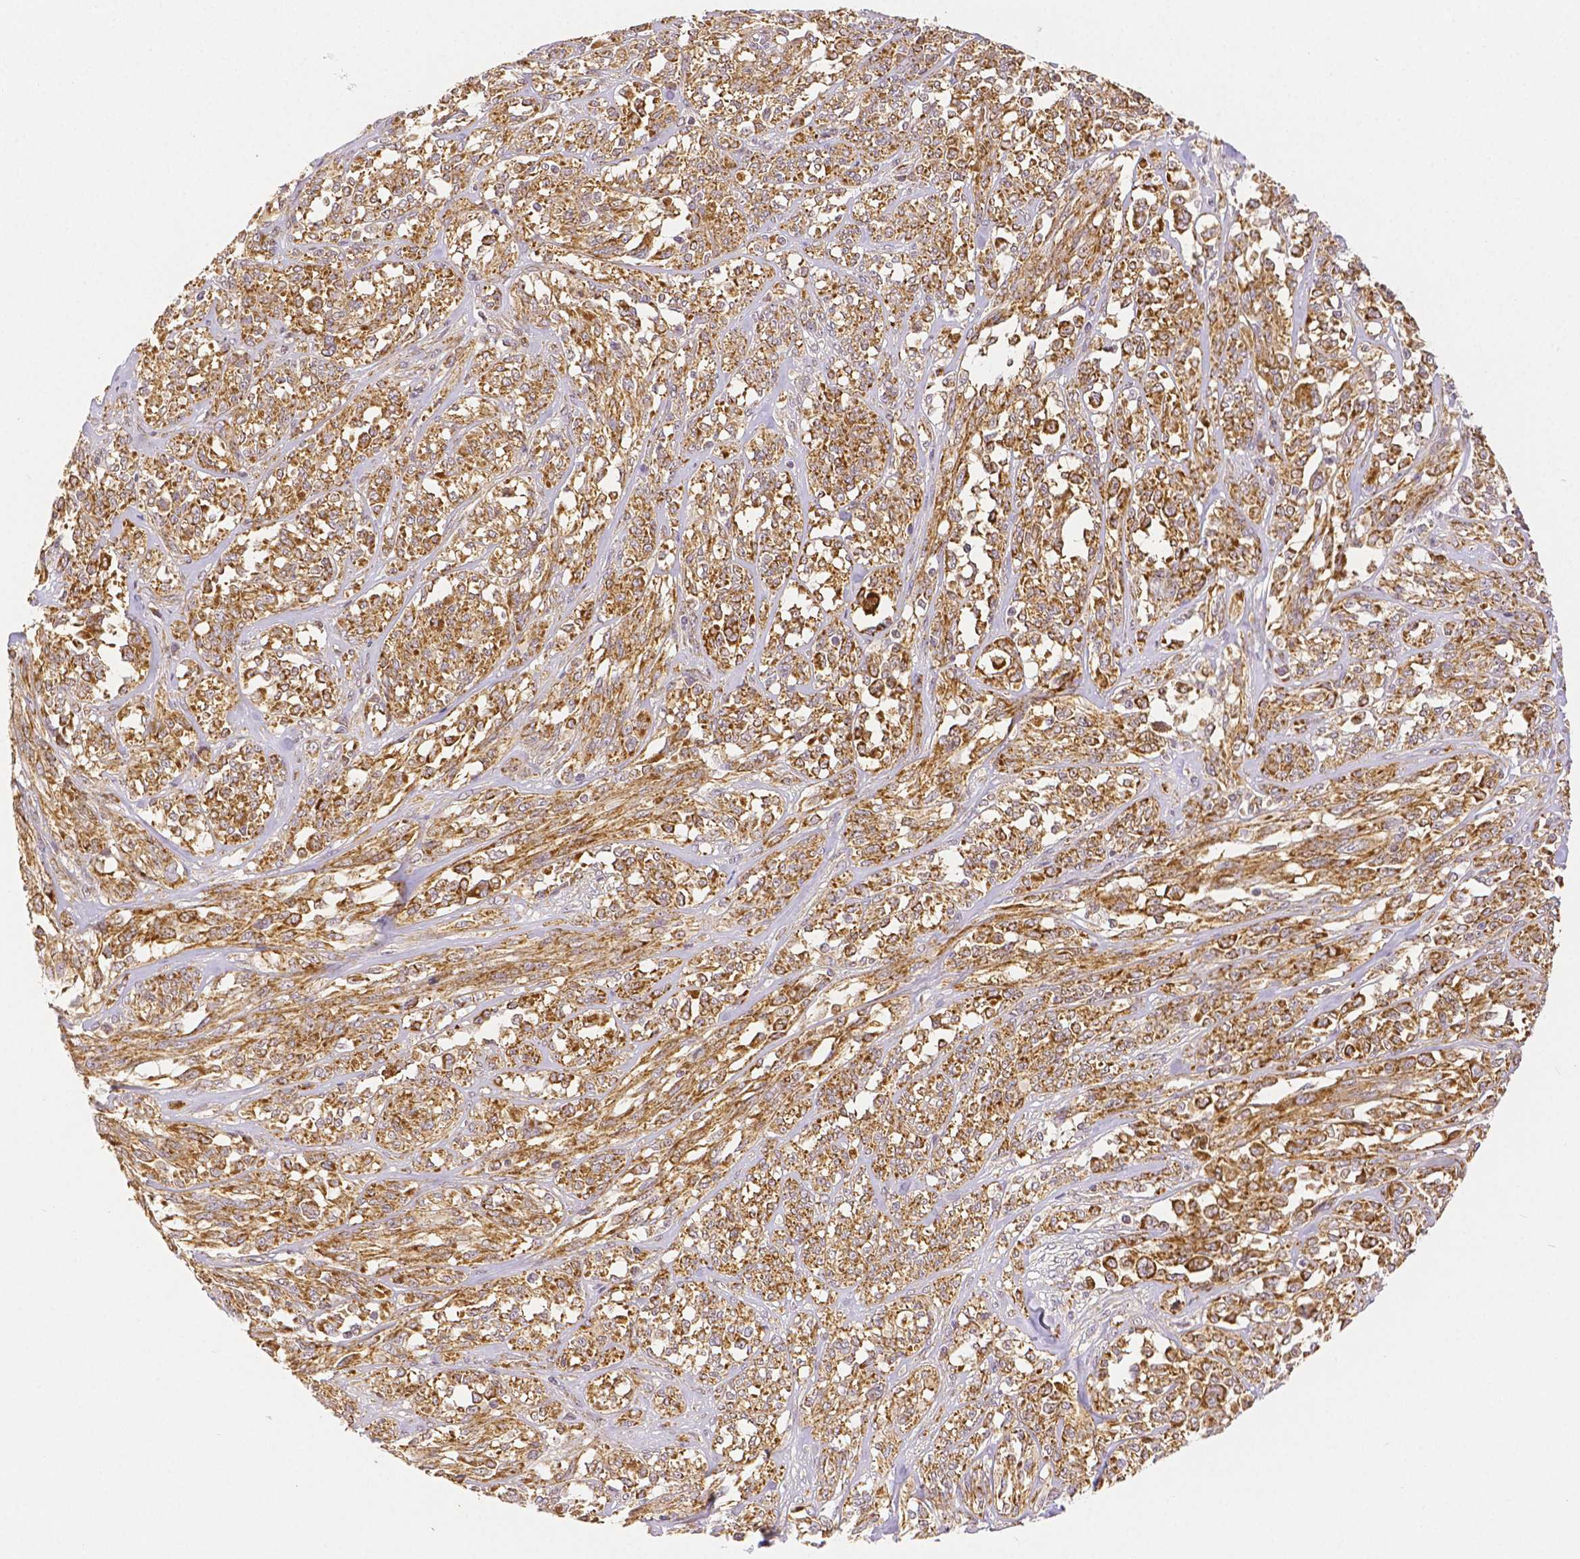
{"staining": {"intensity": "strong", "quantity": ">75%", "location": "cytoplasmic/membranous"}, "tissue": "melanoma", "cell_type": "Tumor cells", "image_type": "cancer", "snomed": [{"axis": "morphology", "description": "Malignant melanoma, NOS"}, {"axis": "topography", "description": "Skin"}], "caption": "Melanoma stained for a protein (brown) reveals strong cytoplasmic/membranous positive expression in about >75% of tumor cells.", "gene": "RHOT1", "patient": {"sex": "female", "age": 91}}